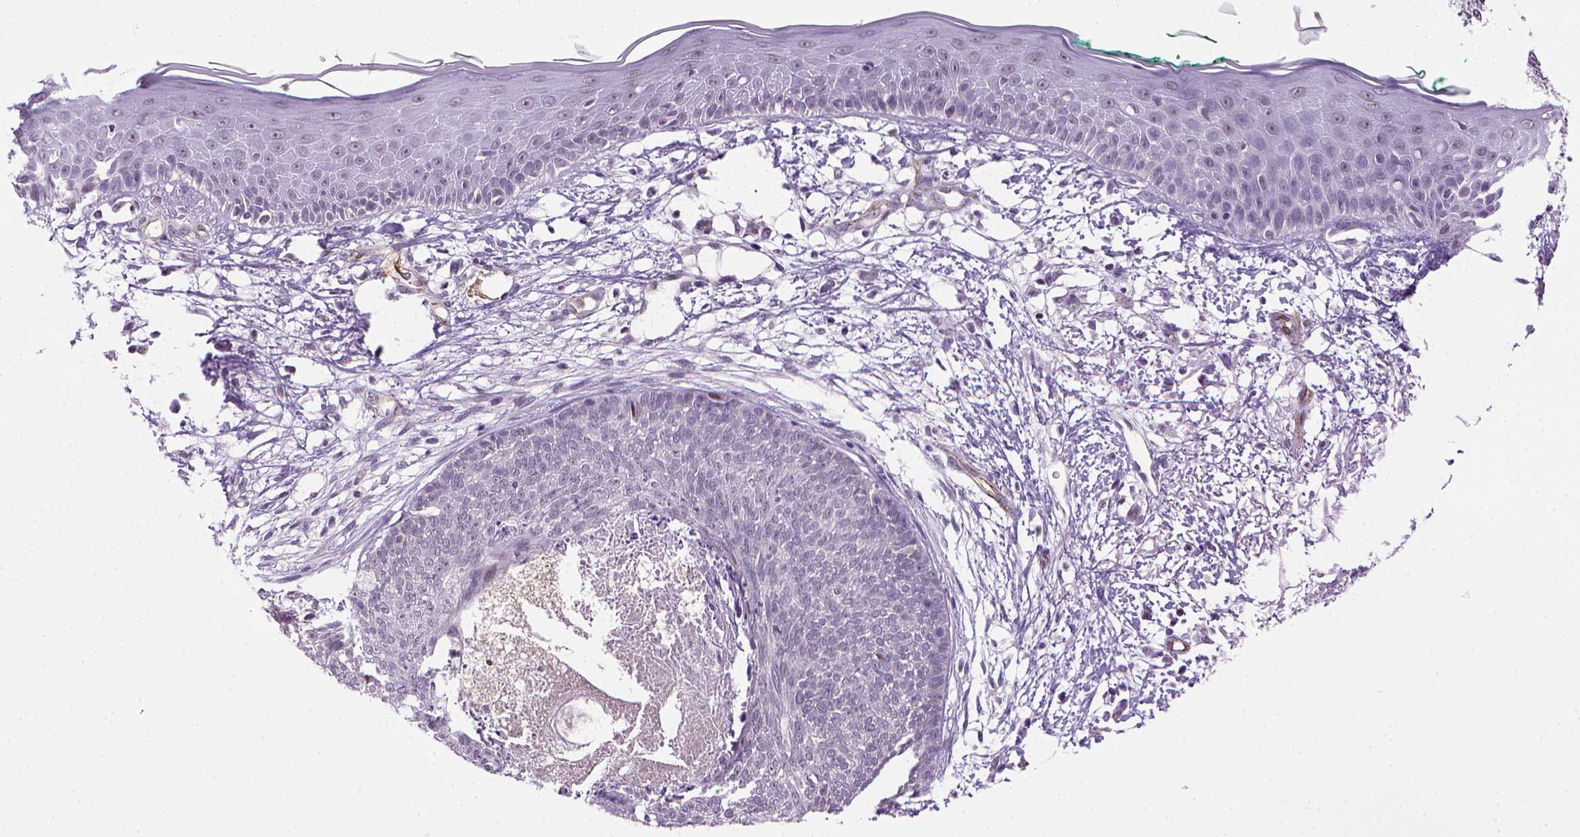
{"staining": {"intensity": "negative", "quantity": "none", "location": "none"}, "tissue": "skin cancer", "cell_type": "Tumor cells", "image_type": "cancer", "snomed": [{"axis": "morphology", "description": "Normal tissue, NOS"}, {"axis": "morphology", "description": "Basal cell carcinoma"}, {"axis": "topography", "description": "Skin"}], "caption": "Tumor cells are negative for brown protein staining in basal cell carcinoma (skin). Nuclei are stained in blue.", "gene": "VWF", "patient": {"sex": "male", "age": 84}}